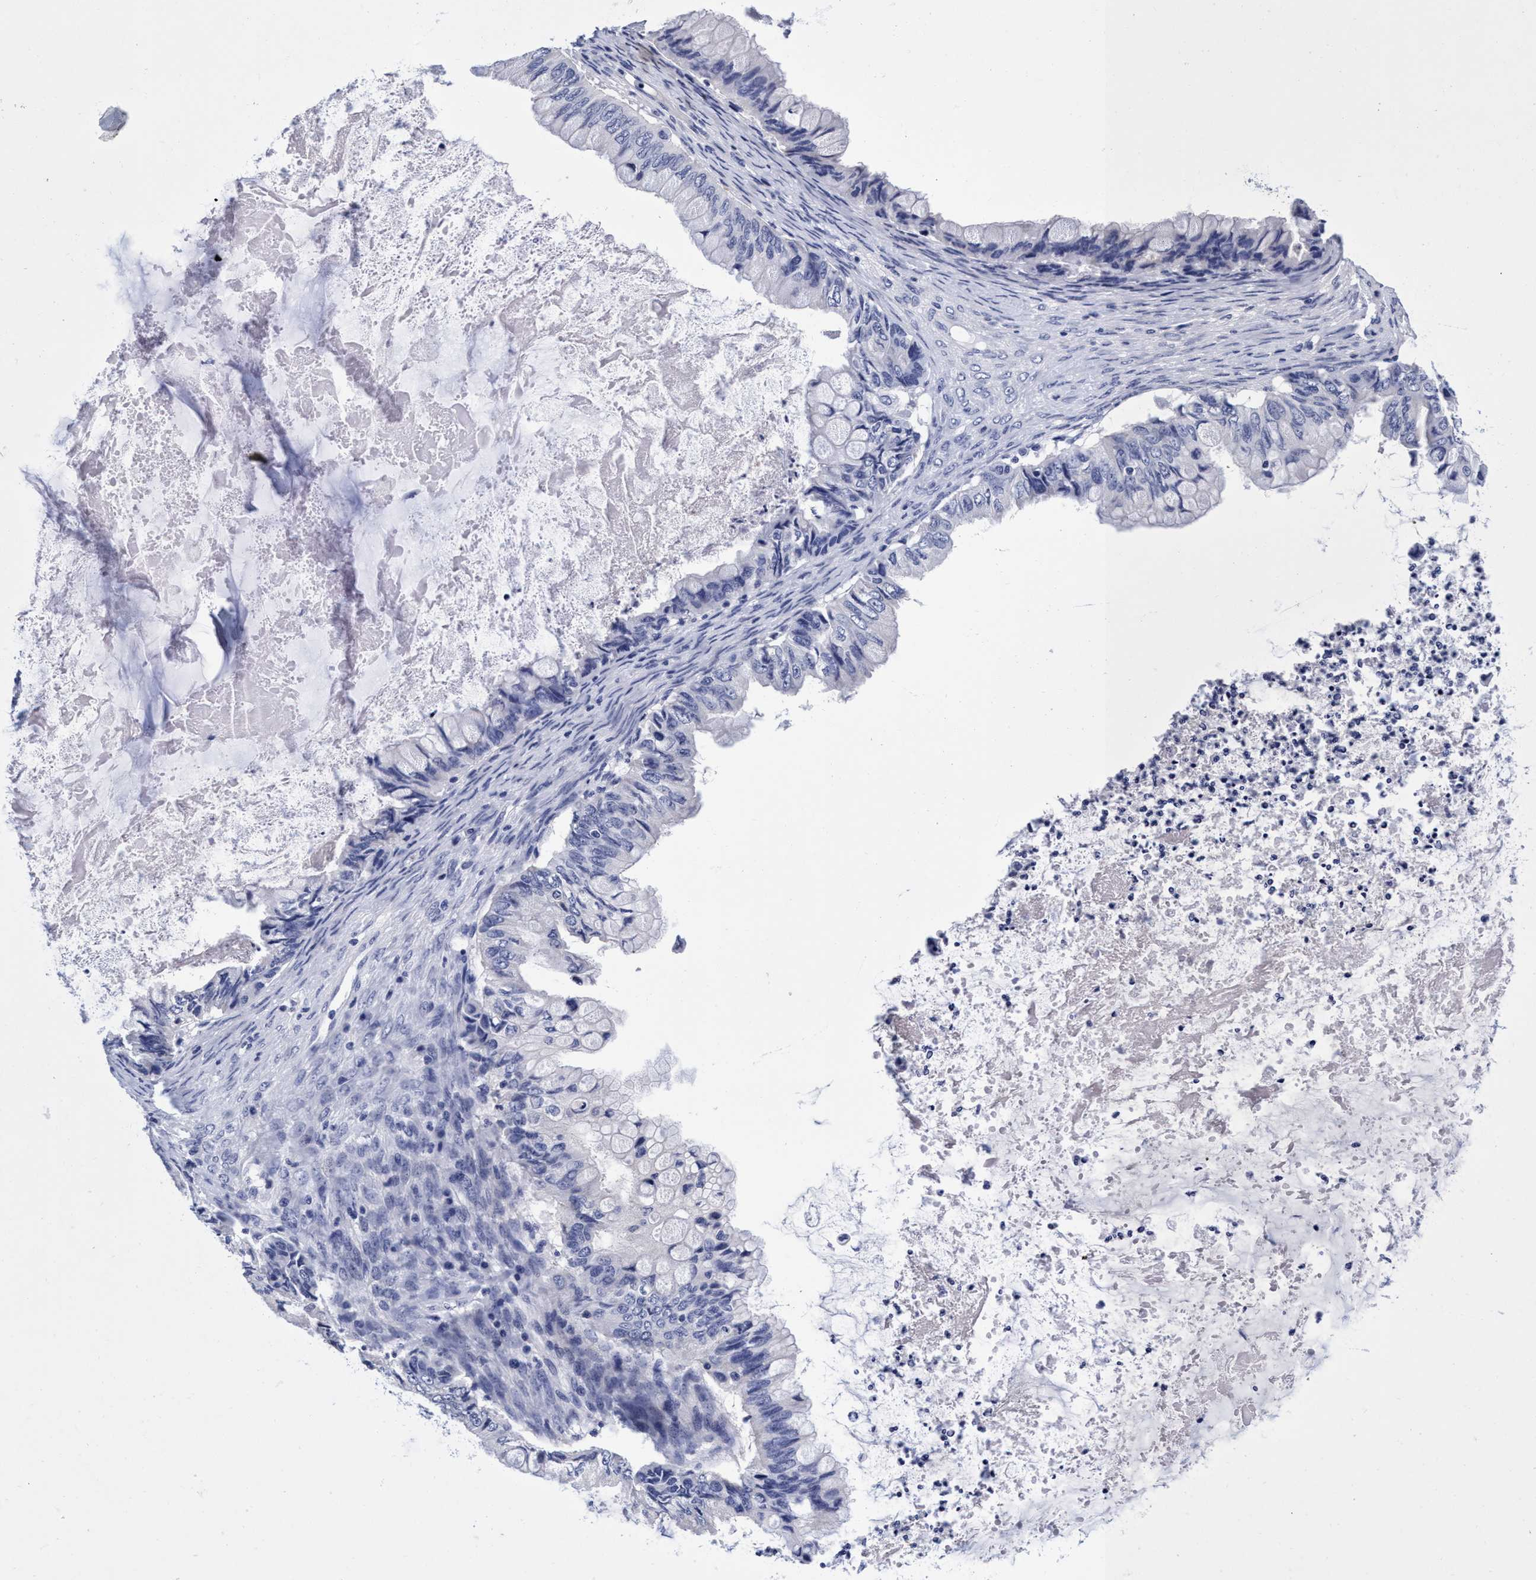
{"staining": {"intensity": "negative", "quantity": "none", "location": "none"}, "tissue": "ovarian cancer", "cell_type": "Tumor cells", "image_type": "cancer", "snomed": [{"axis": "morphology", "description": "Cystadenocarcinoma, mucinous, NOS"}, {"axis": "topography", "description": "Ovary"}], "caption": "The immunohistochemistry (IHC) image has no significant staining in tumor cells of mucinous cystadenocarcinoma (ovarian) tissue. The staining was performed using DAB to visualize the protein expression in brown, while the nuclei were stained in blue with hematoxylin (Magnification: 20x).", "gene": "PLPPR1", "patient": {"sex": "female", "age": 80}}